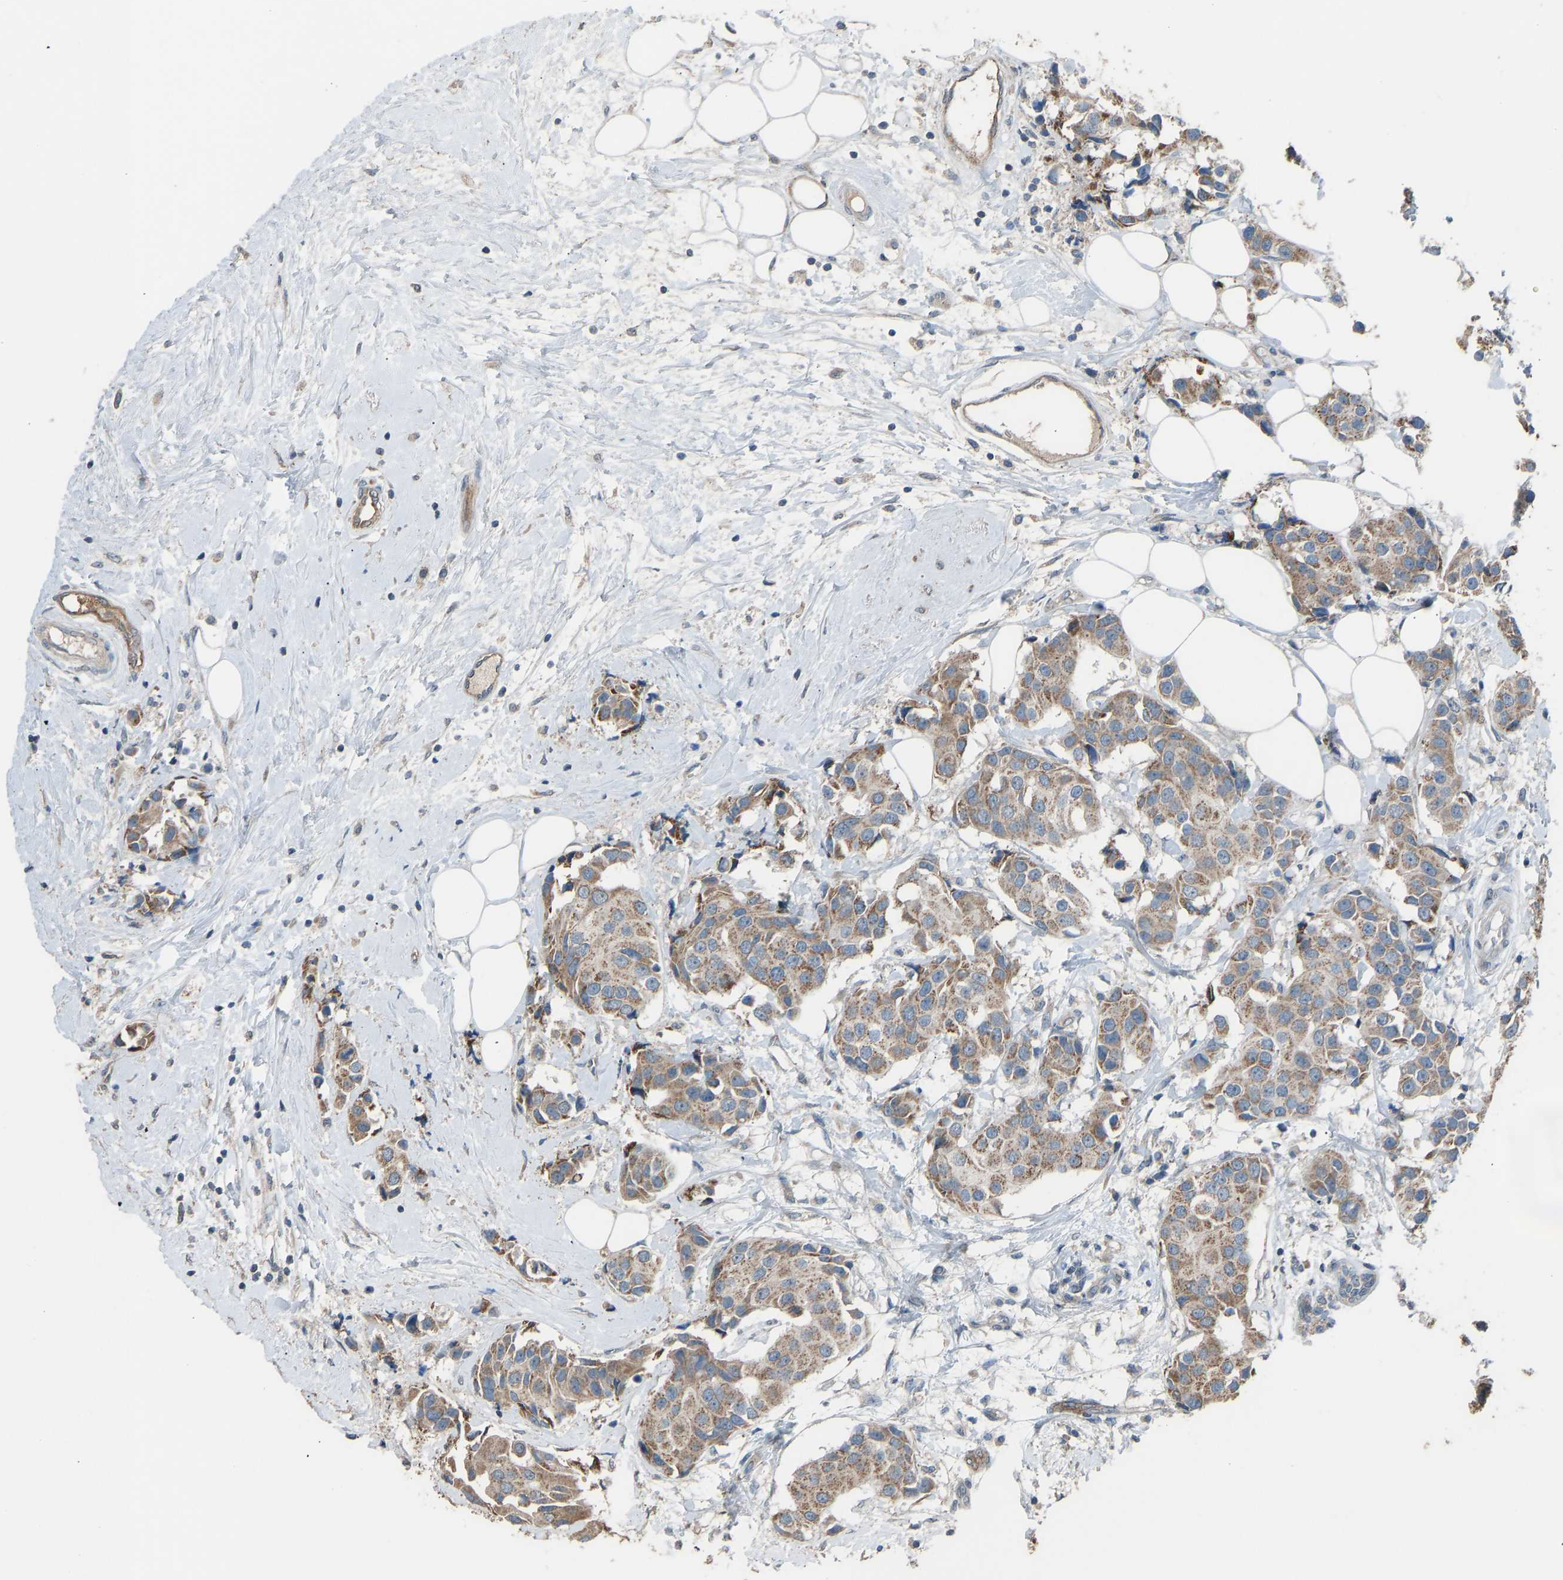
{"staining": {"intensity": "moderate", "quantity": ">75%", "location": "cytoplasmic/membranous"}, "tissue": "breast cancer", "cell_type": "Tumor cells", "image_type": "cancer", "snomed": [{"axis": "morphology", "description": "Normal tissue, NOS"}, {"axis": "morphology", "description": "Duct carcinoma"}, {"axis": "topography", "description": "Breast"}], "caption": "IHC of breast invasive ductal carcinoma displays medium levels of moderate cytoplasmic/membranous staining in approximately >75% of tumor cells.", "gene": "TGFBR3", "patient": {"sex": "female", "age": 39}}